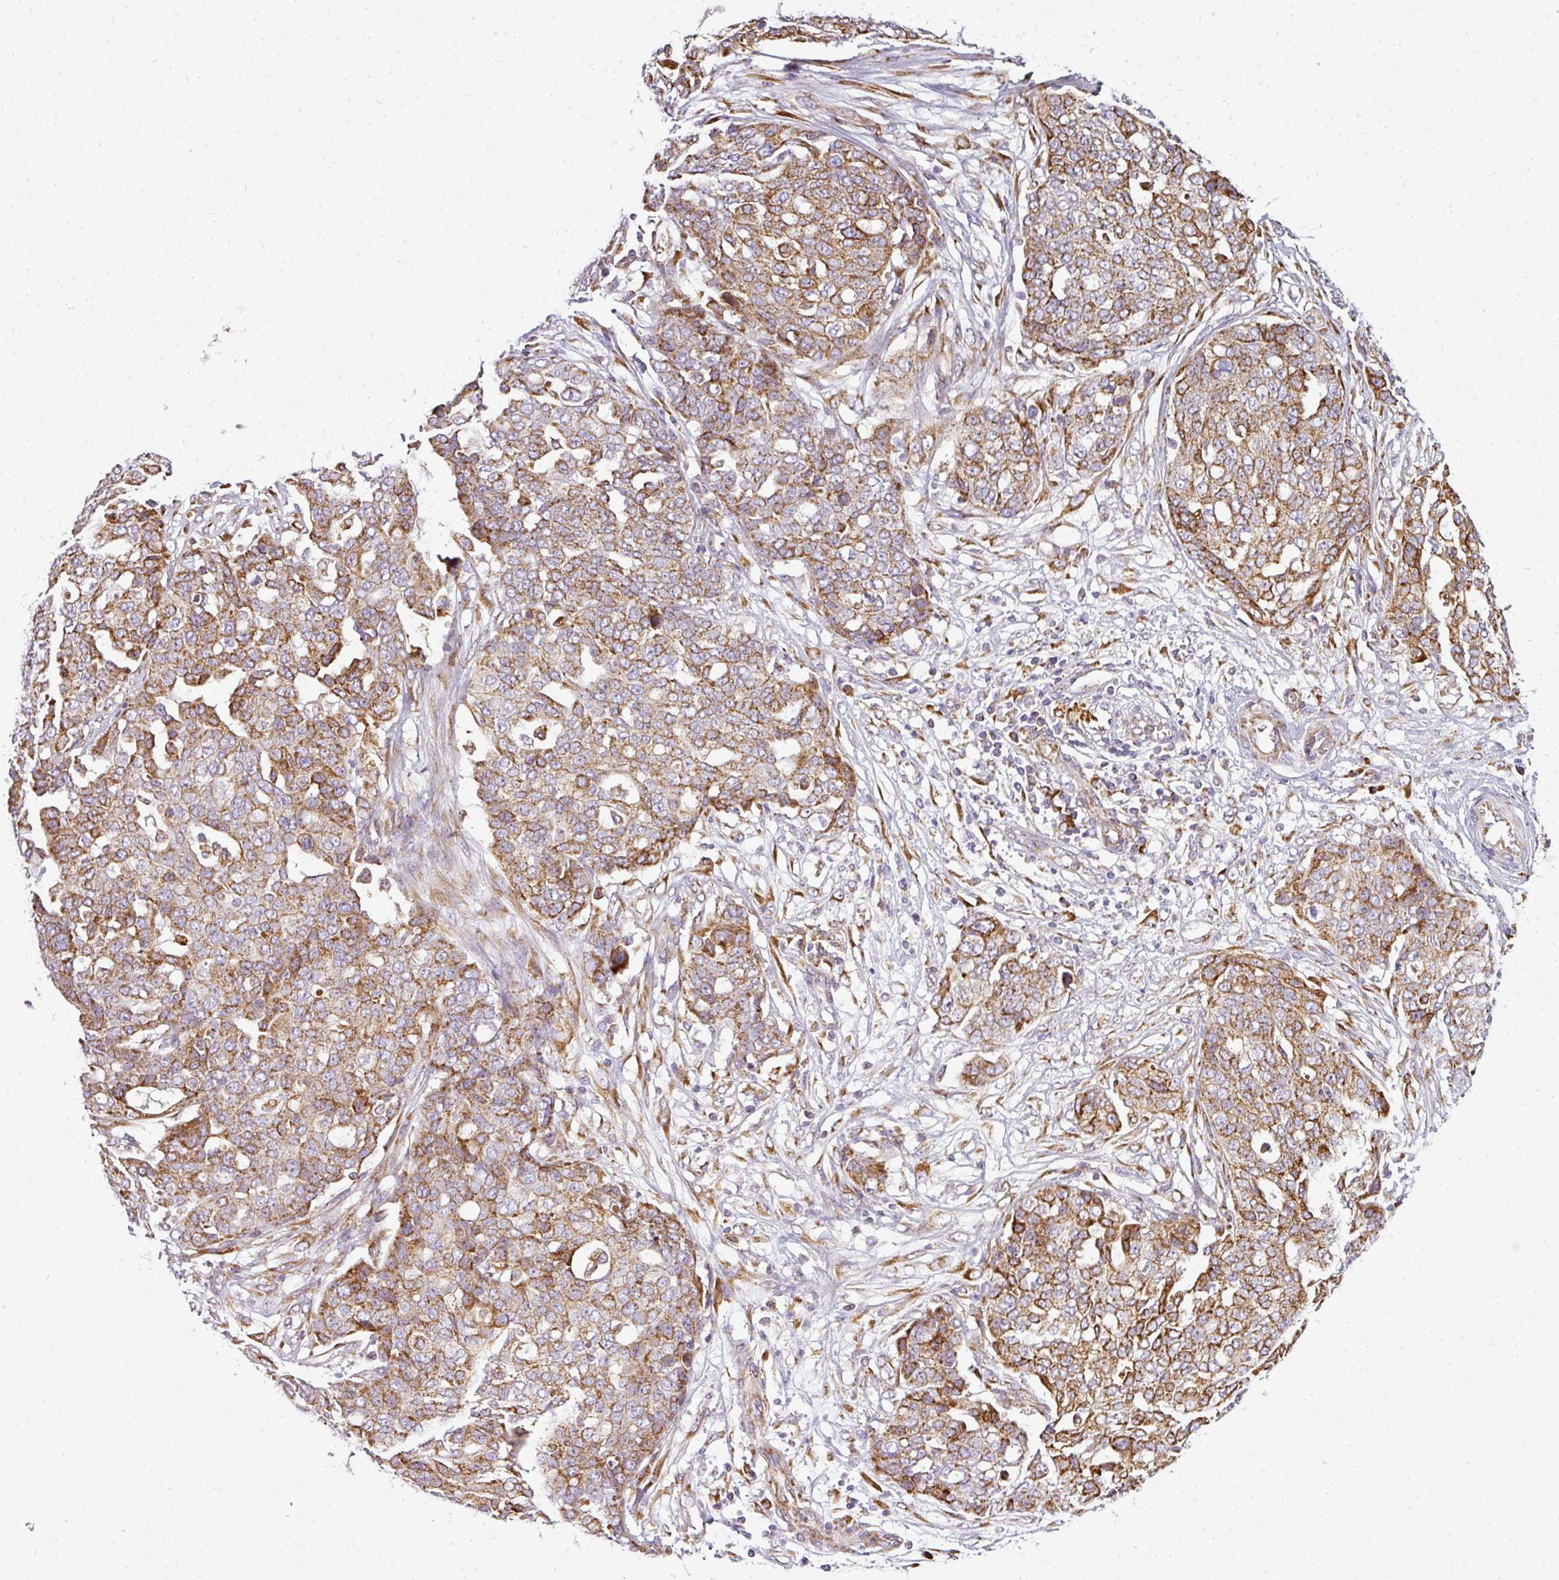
{"staining": {"intensity": "moderate", "quantity": ">75%", "location": "cytoplasmic/membranous"}, "tissue": "ovarian cancer", "cell_type": "Tumor cells", "image_type": "cancer", "snomed": [{"axis": "morphology", "description": "Cystadenocarcinoma, serous, NOS"}, {"axis": "topography", "description": "Soft tissue"}, {"axis": "topography", "description": "Ovary"}], "caption": "A high-resolution micrograph shows immunohistochemistry staining of ovarian cancer (serous cystadenocarcinoma), which shows moderate cytoplasmic/membranous staining in about >75% of tumor cells.", "gene": "ANKRD18A", "patient": {"sex": "female", "age": 57}}